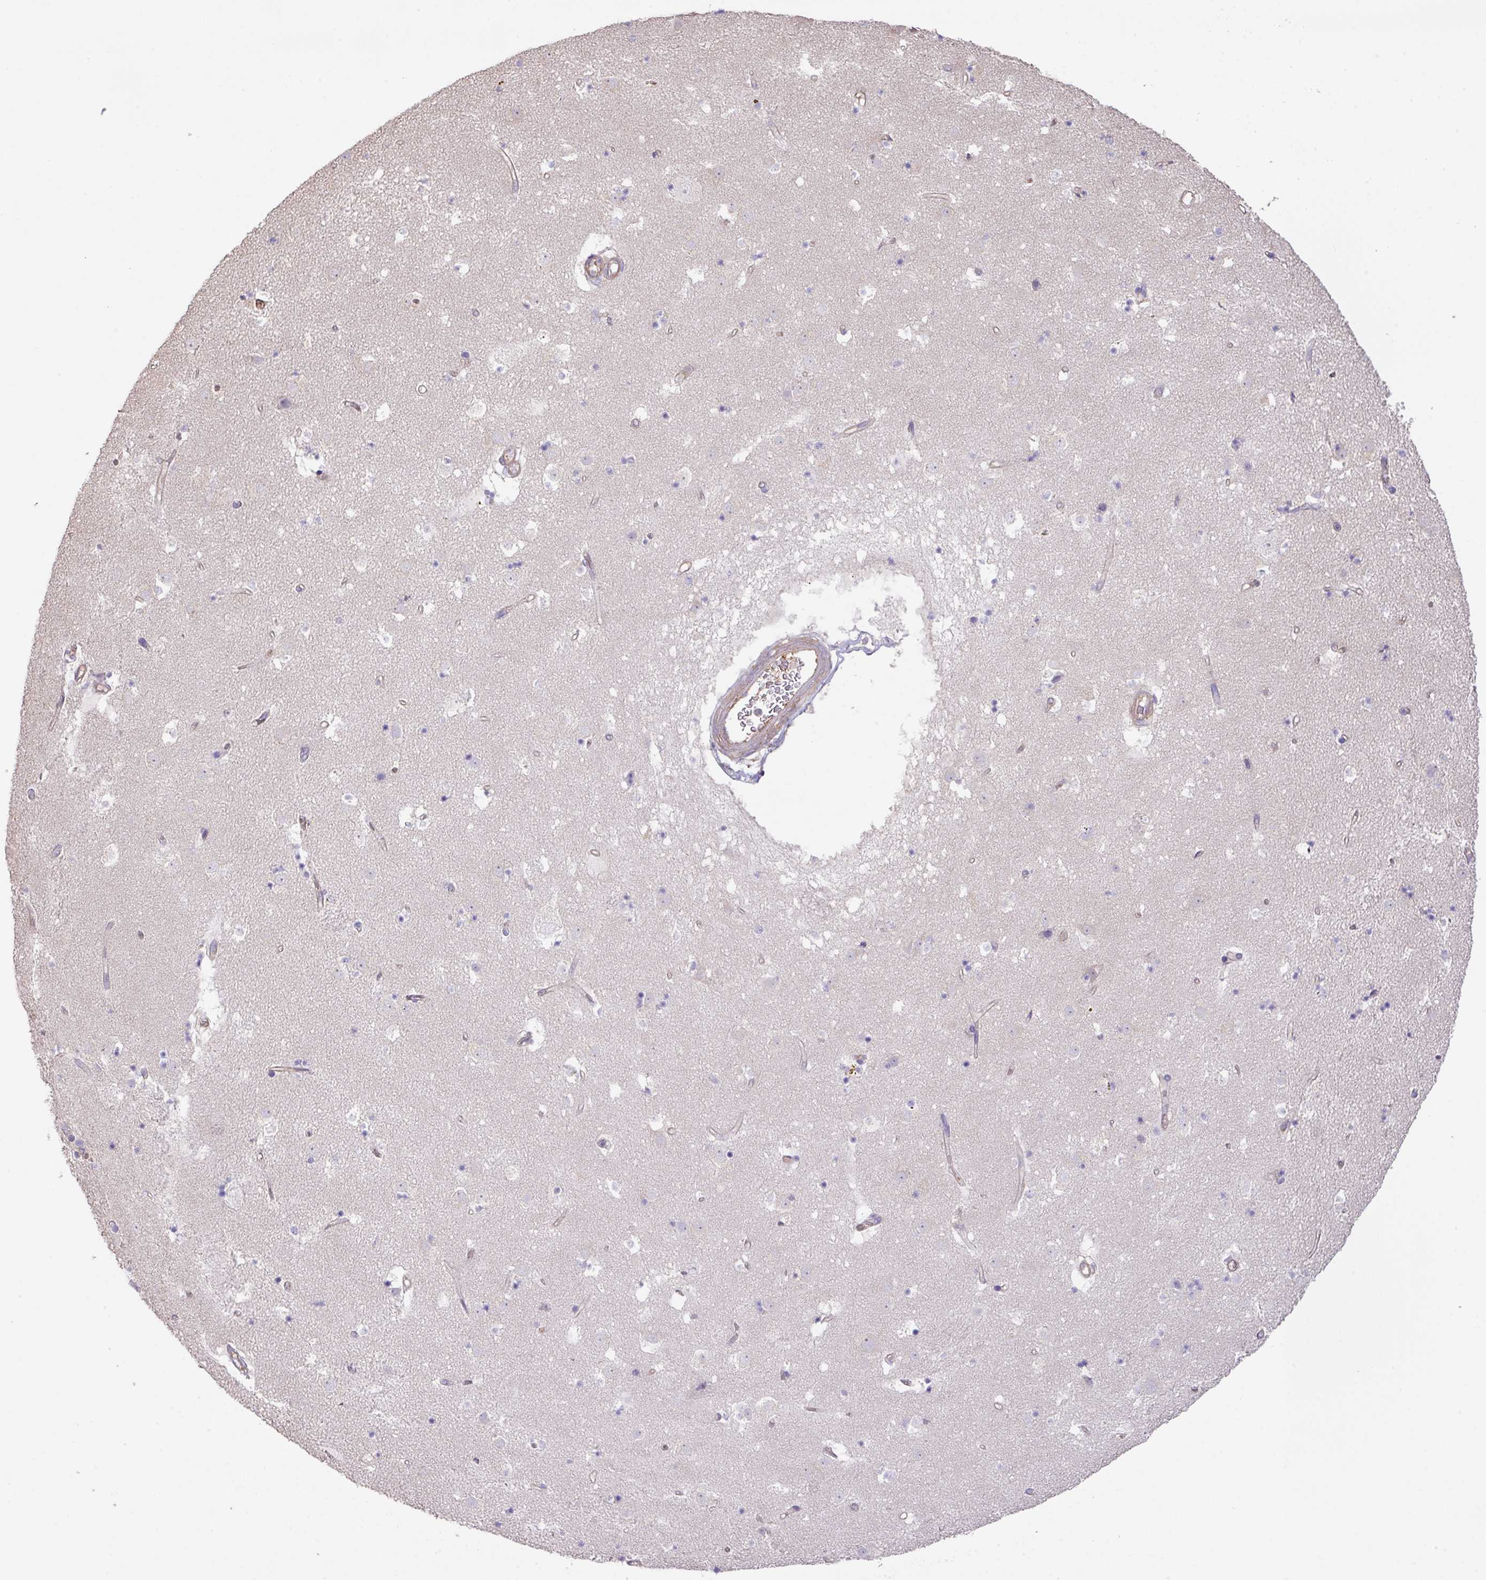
{"staining": {"intensity": "negative", "quantity": "none", "location": "none"}, "tissue": "caudate", "cell_type": "Glial cells", "image_type": "normal", "snomed": [{"axis": "morphology", "description": "Normal tissue, NOS"}, {"axis": "topography", "description": "Lateral ventricle wall"}], "caption": "High power microscopy histopathology image of an IHC image of unremarkable caudate, revealing no significant positivity in glial cells.", "gene": "CALML4", "patient": {"sex": "male", "age": 58}}